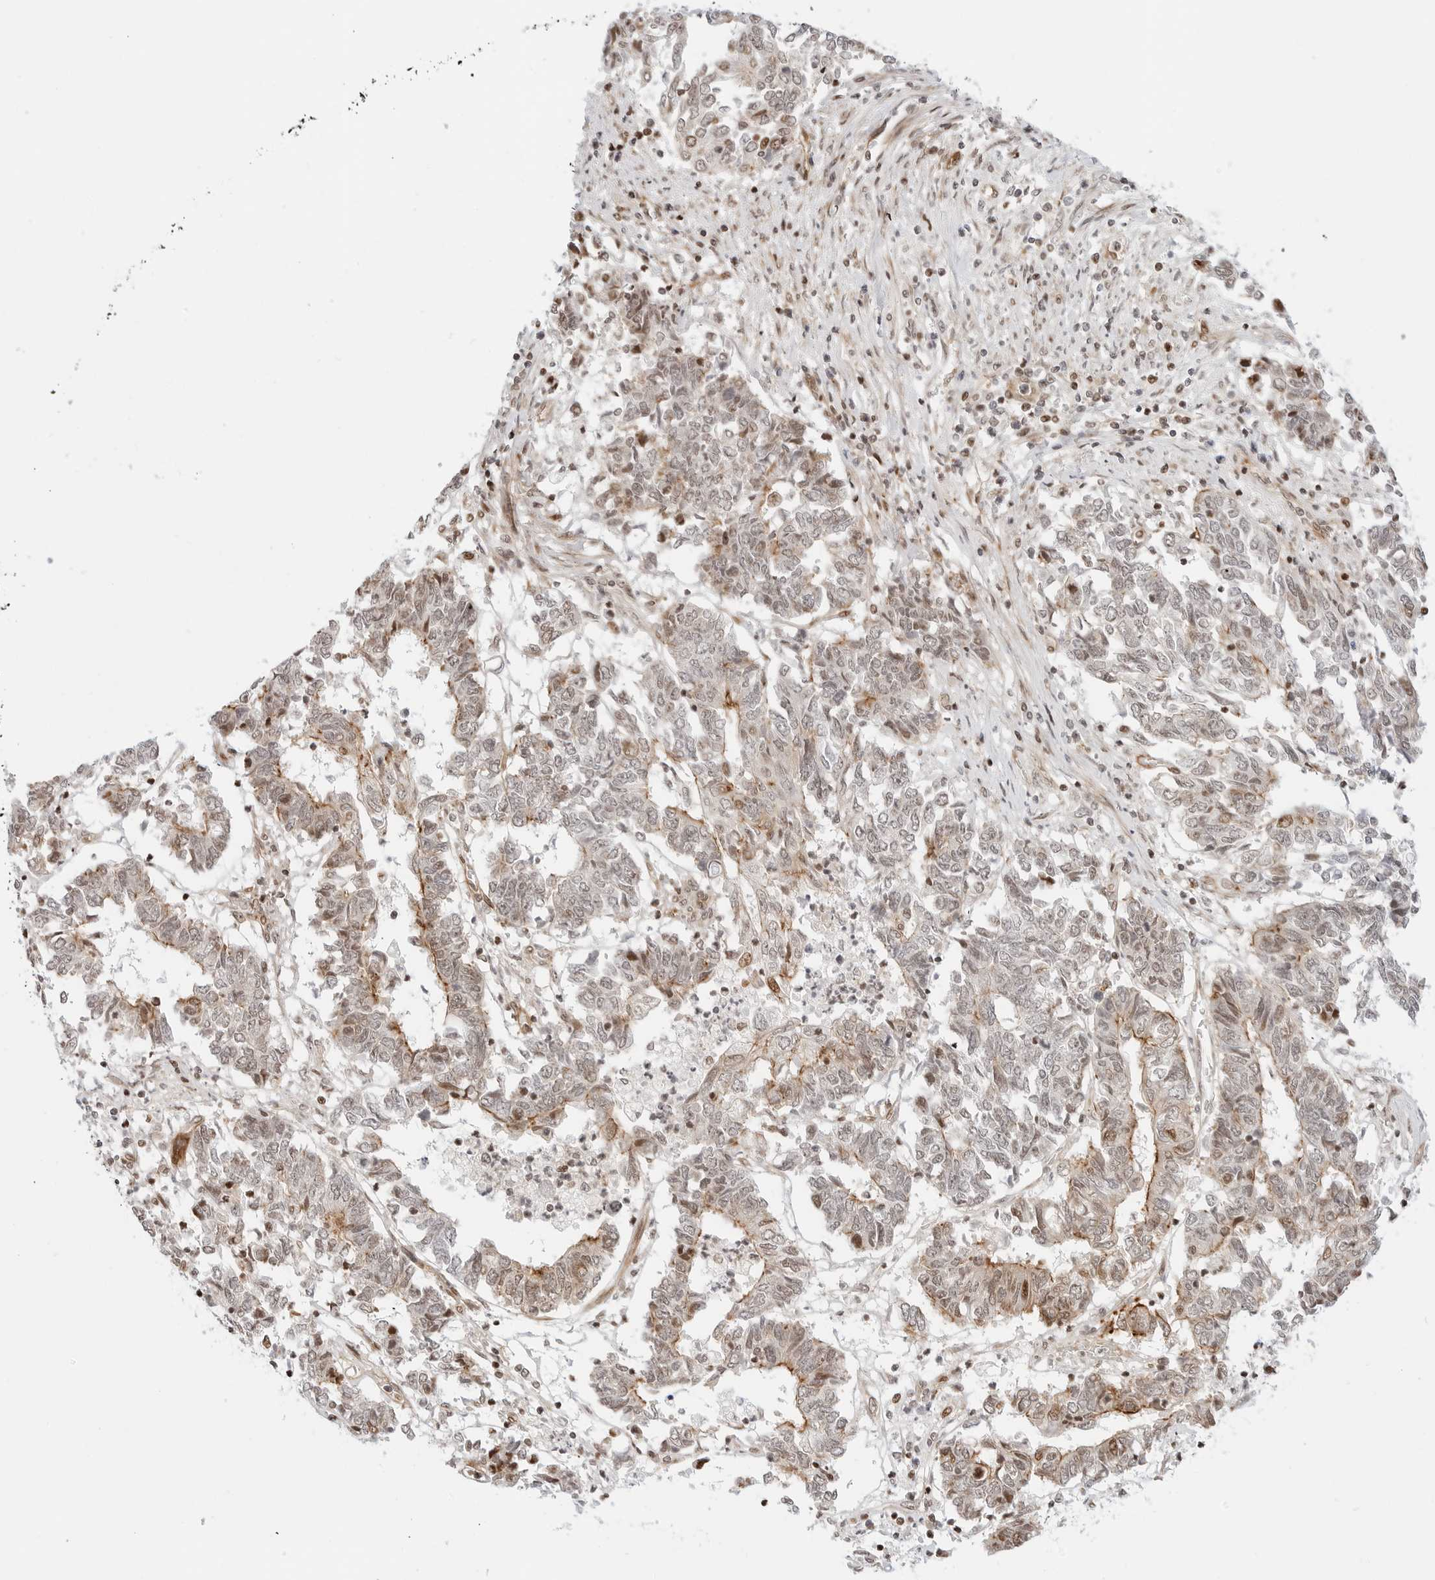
{"staining": {"intensity": "moderate", "quantity": "<25%", "location": "cytoplasmic/membranous,nuclear"}, "tissue": "endometrial cancer", "cell_type": "Tumor cells", "image_type": "cancer", "snomed": [{"axis": "morphology", "description": "Adenocarcinoma, NOS"}, {"axis": "topography", "description": "Endometrium"}], "caption": "A brown stain labels moderate cytoplasmic/membranous and nuclear positivity of a protein in human adenocarcinoma (endometrial) tumor cells. (Stains: DAB in brown, nuclei in blue, Microscopy: brightfield microscopy at high magnification).", "gene": "ZNF613", "patient": {"sex": "female", "age": 80}}